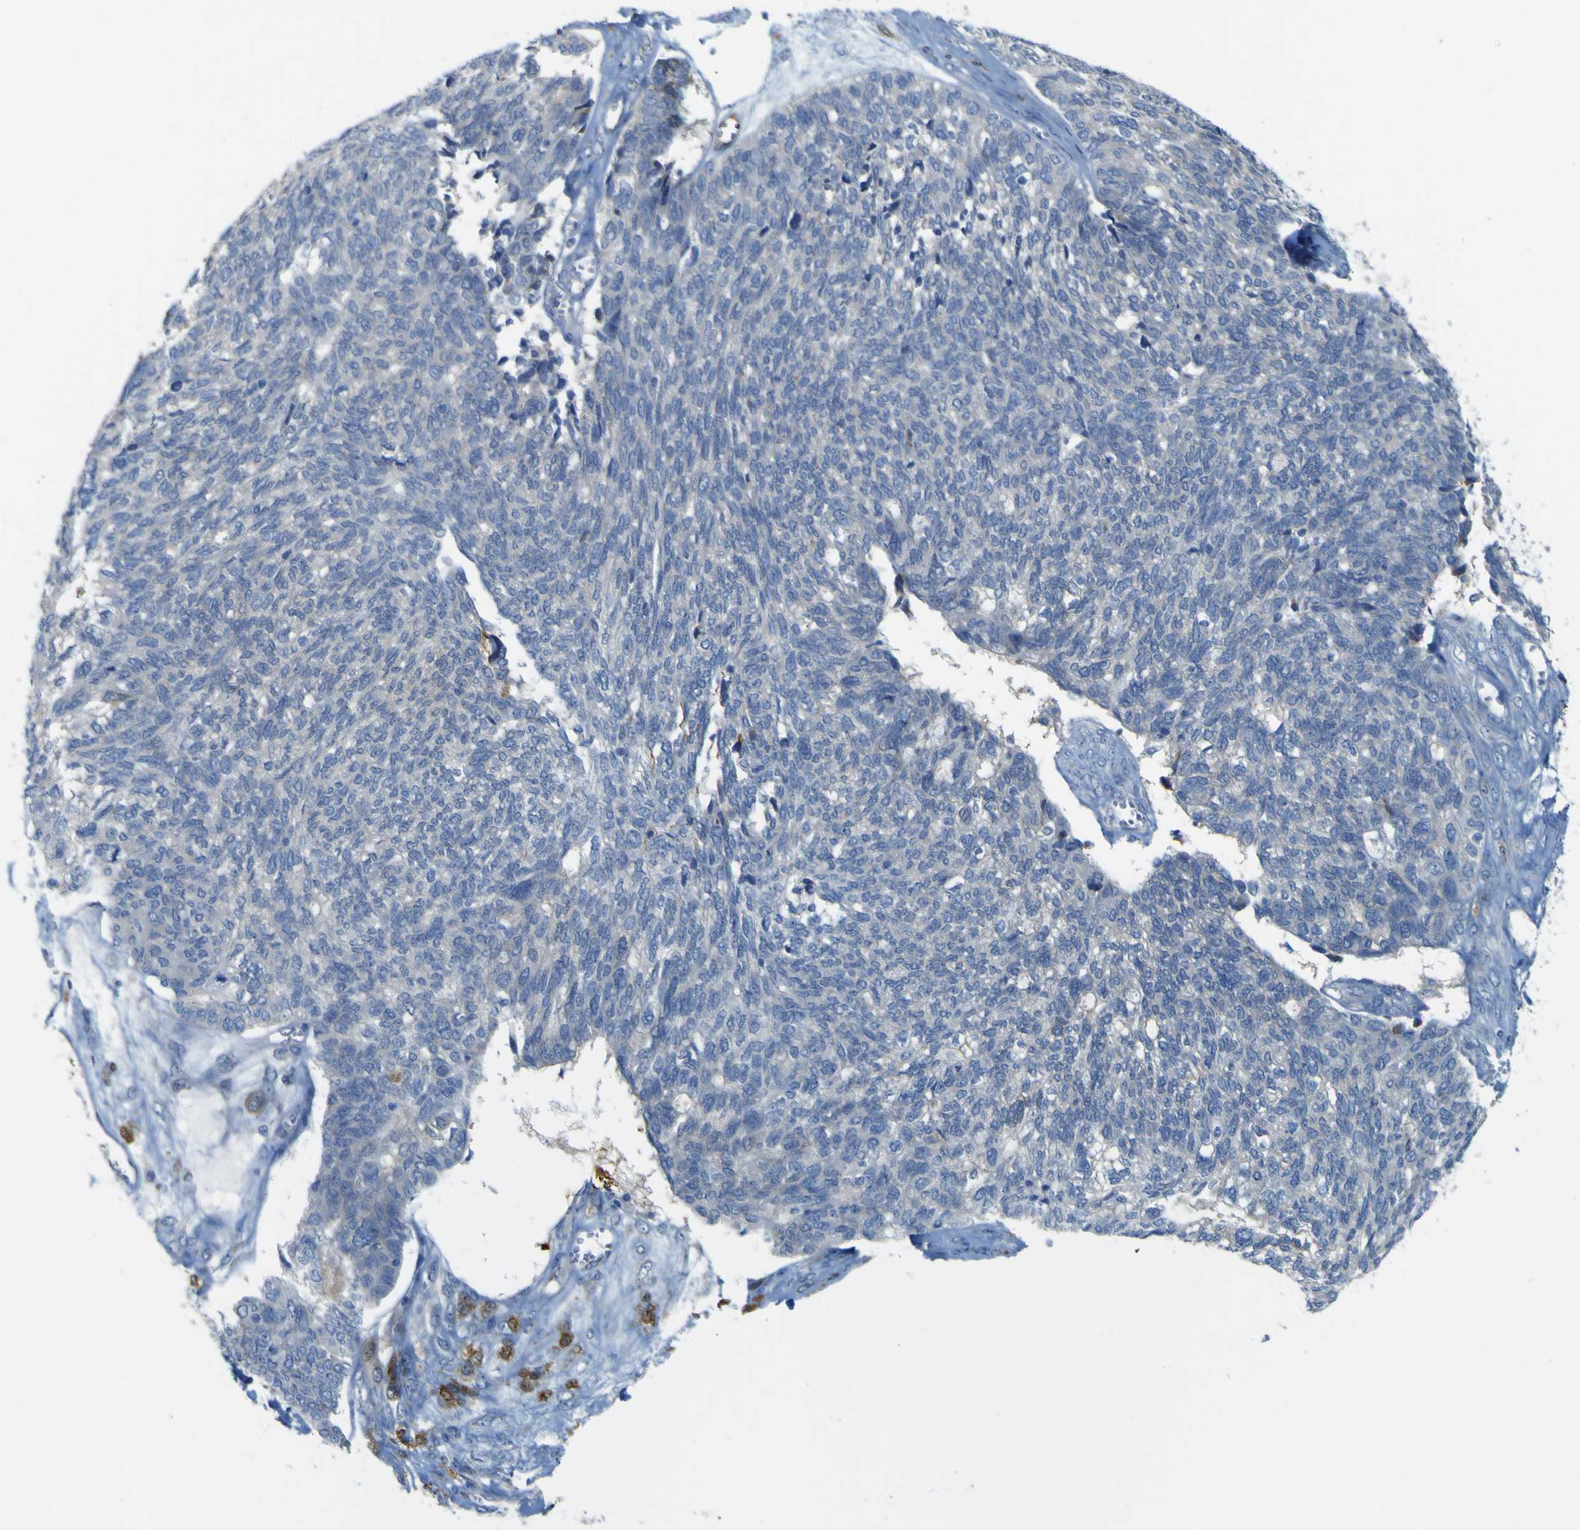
{"staining": {"intensity": "negative", "quantity": "none", "location": "none"}, "tissue": "ovarian cancer", "cell_type": "Tumor cells", "image_type": "cancer", "snomed": [{"axis": "morphology", "description": "Cystadenocarcinoma, serous, NOS"}, {"axis": "topography", "description": "Ovary"}], "caption": "An immunohistochemistry image of ovarian serous cystadenocarcinoma is shown. There is no staining in tumor cells of ovarian serous cystadenocarcinoma. (DAB (3,3'-diaminobenzidine) immunohistochemistry visualized using brightfield microscopy, high magnification).", "gene": "MYEOV", "patient": {"sex": "female", "age": 79}}